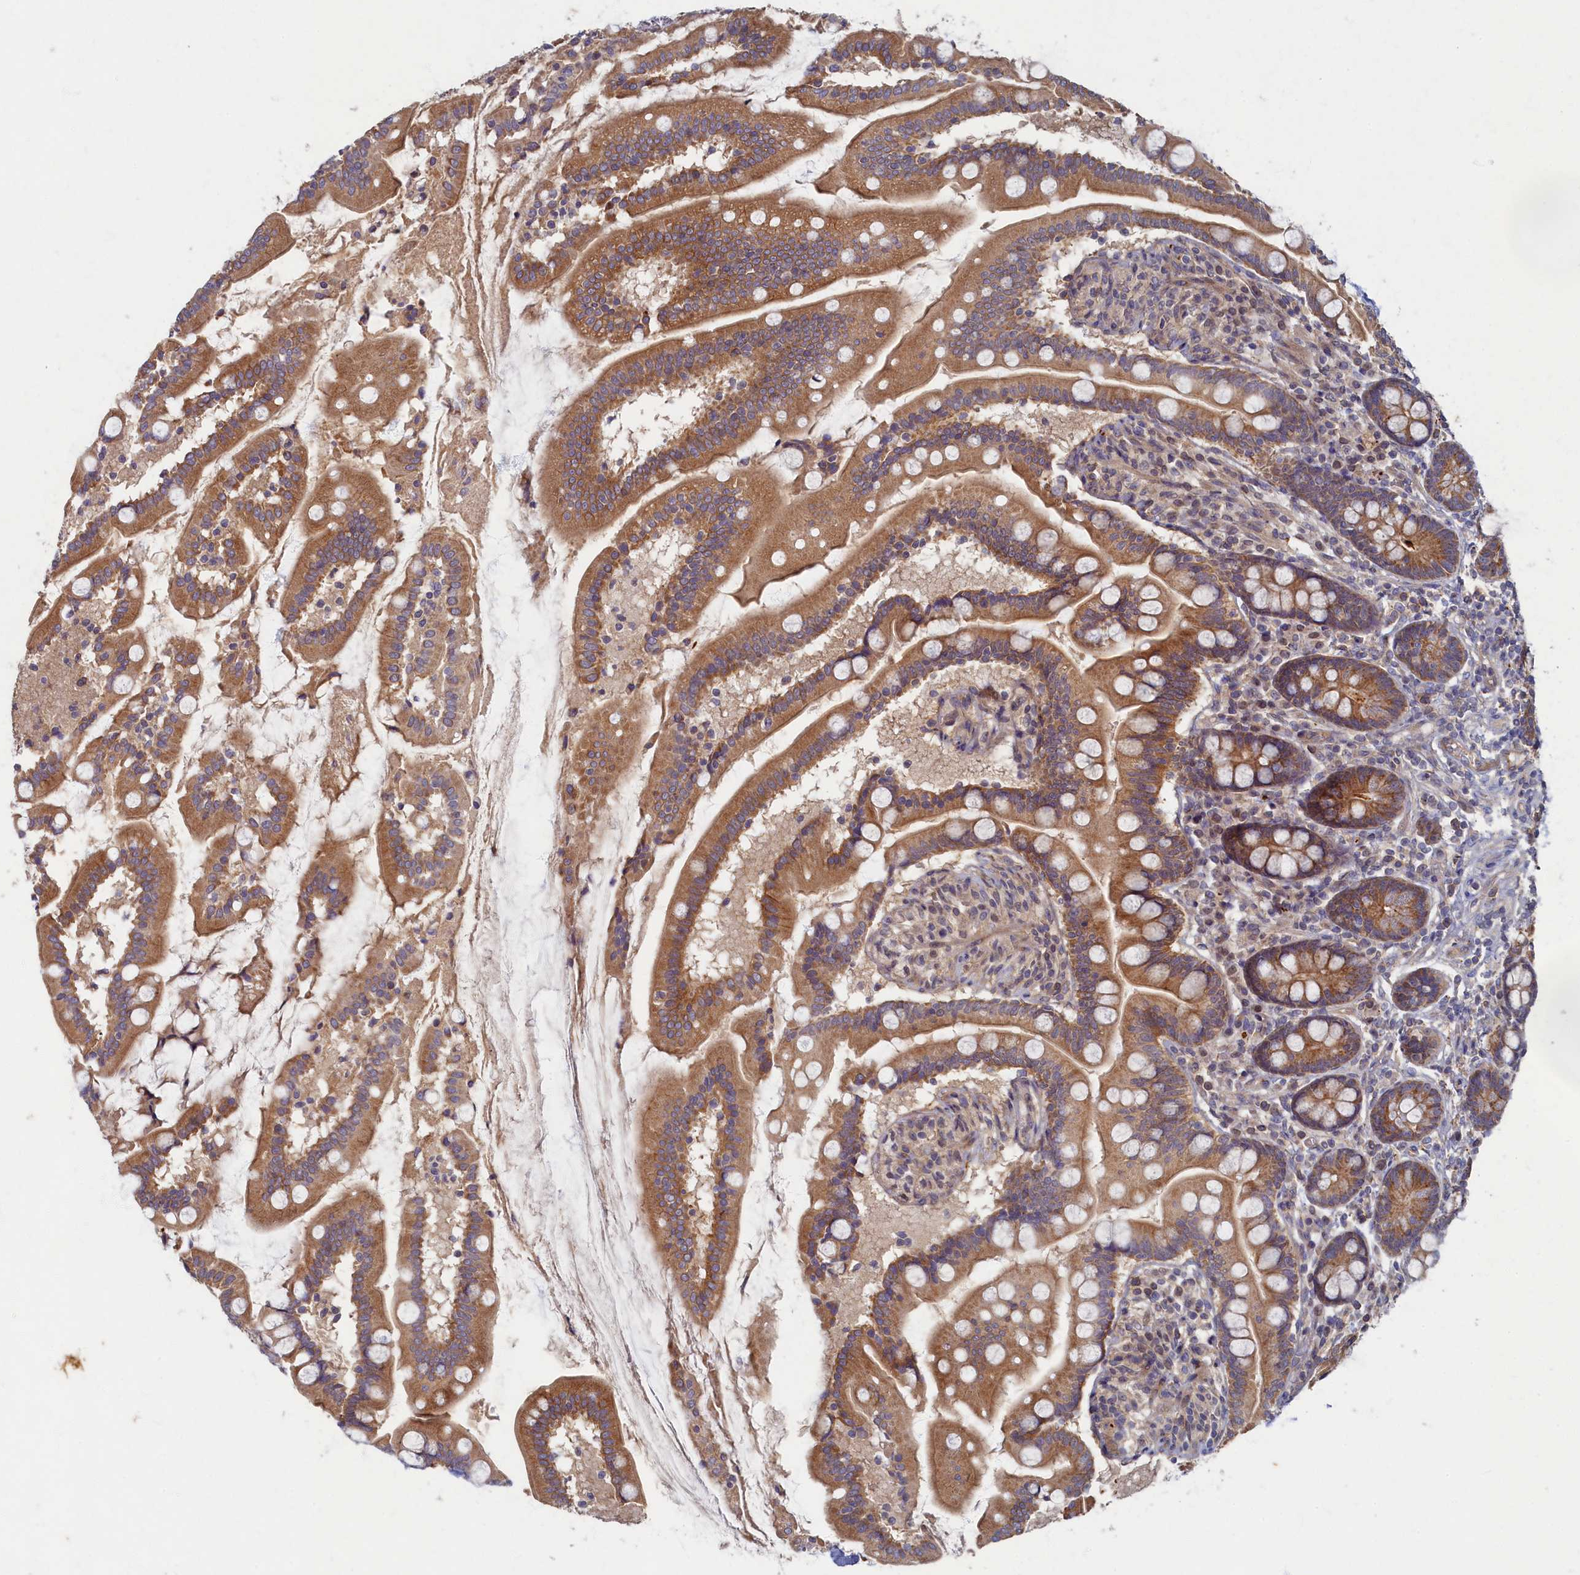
{"staining": {"intensity": "moderate", "quantity": ">75%", "location": "cytoplasmic/membranous"}, "tissue": "small intestine", "cell_type": "Glandular cells", "image_type": "normal", "snomed": [{"axis": "morphology", "description": "Normal tissue, NOS"}, {"axis": "topography", "description": "Small intestine"}], "caption": "A medium amount of moderate cytoplasmic/membranous expression is present in approximately >75% of glandular cells in normal small intestine.", "gene": "WDR59", "patient": {"sex": "female", "age": 64}}